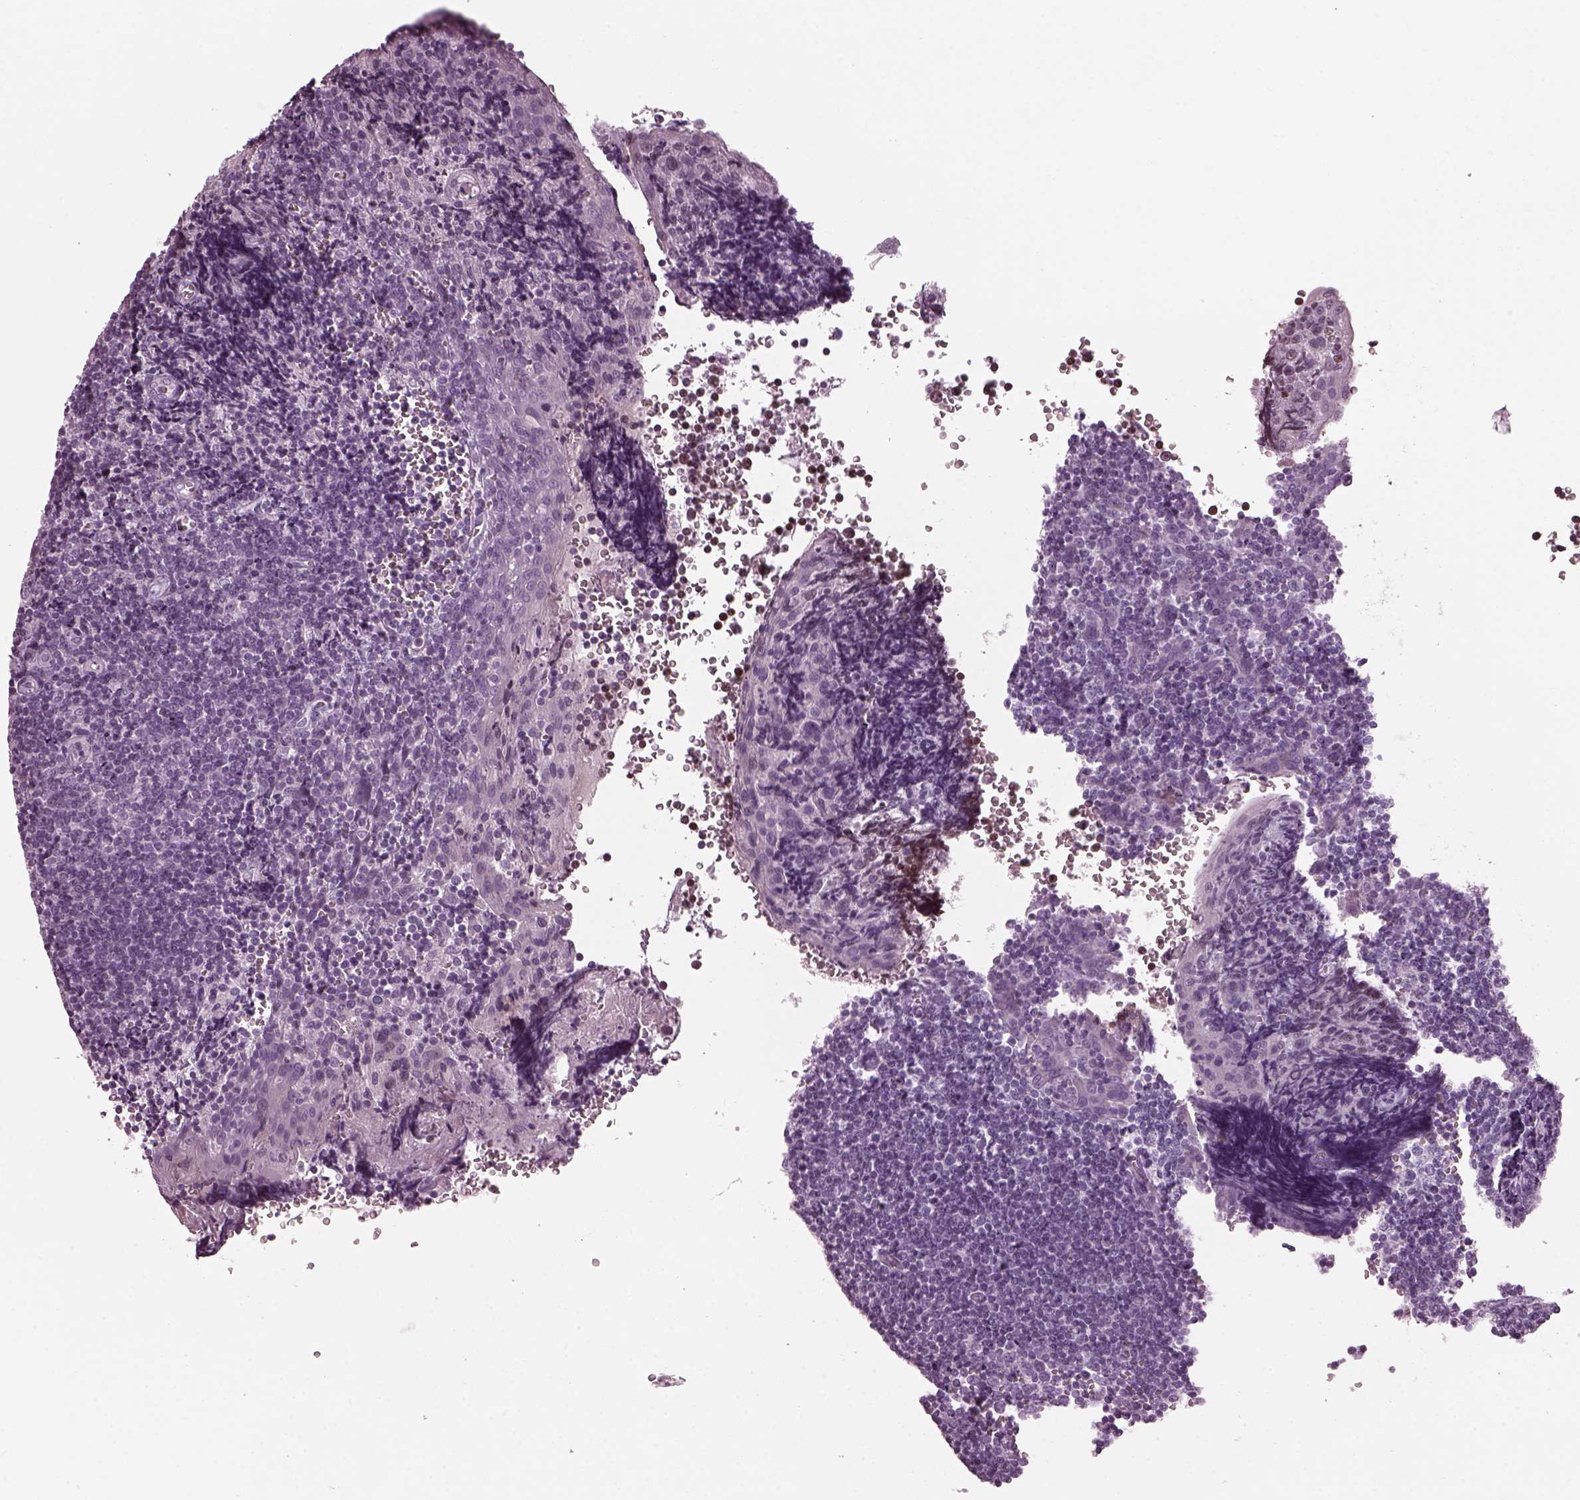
{"staining": {"intensity": "negative", "quantity": "none", "location": "none"}, "tissue": "tonsil", "cell_type": "Germinal center cells", "image_type": "normal", "snomed": [{"axis": "morphology", "description": "Normal tissue, NOS"}, {"axis": "morphology", "description": "Inflammation, NOS"}, {"axis": "topography", "description": "Tonsil"}], "caption": "DAB immunohistochemical staining of unremarkable human tonsil displays no significant expression in germinal center cells.", "gene": "DPYSL5", "patient": {"sex": "female", "age": 31}}